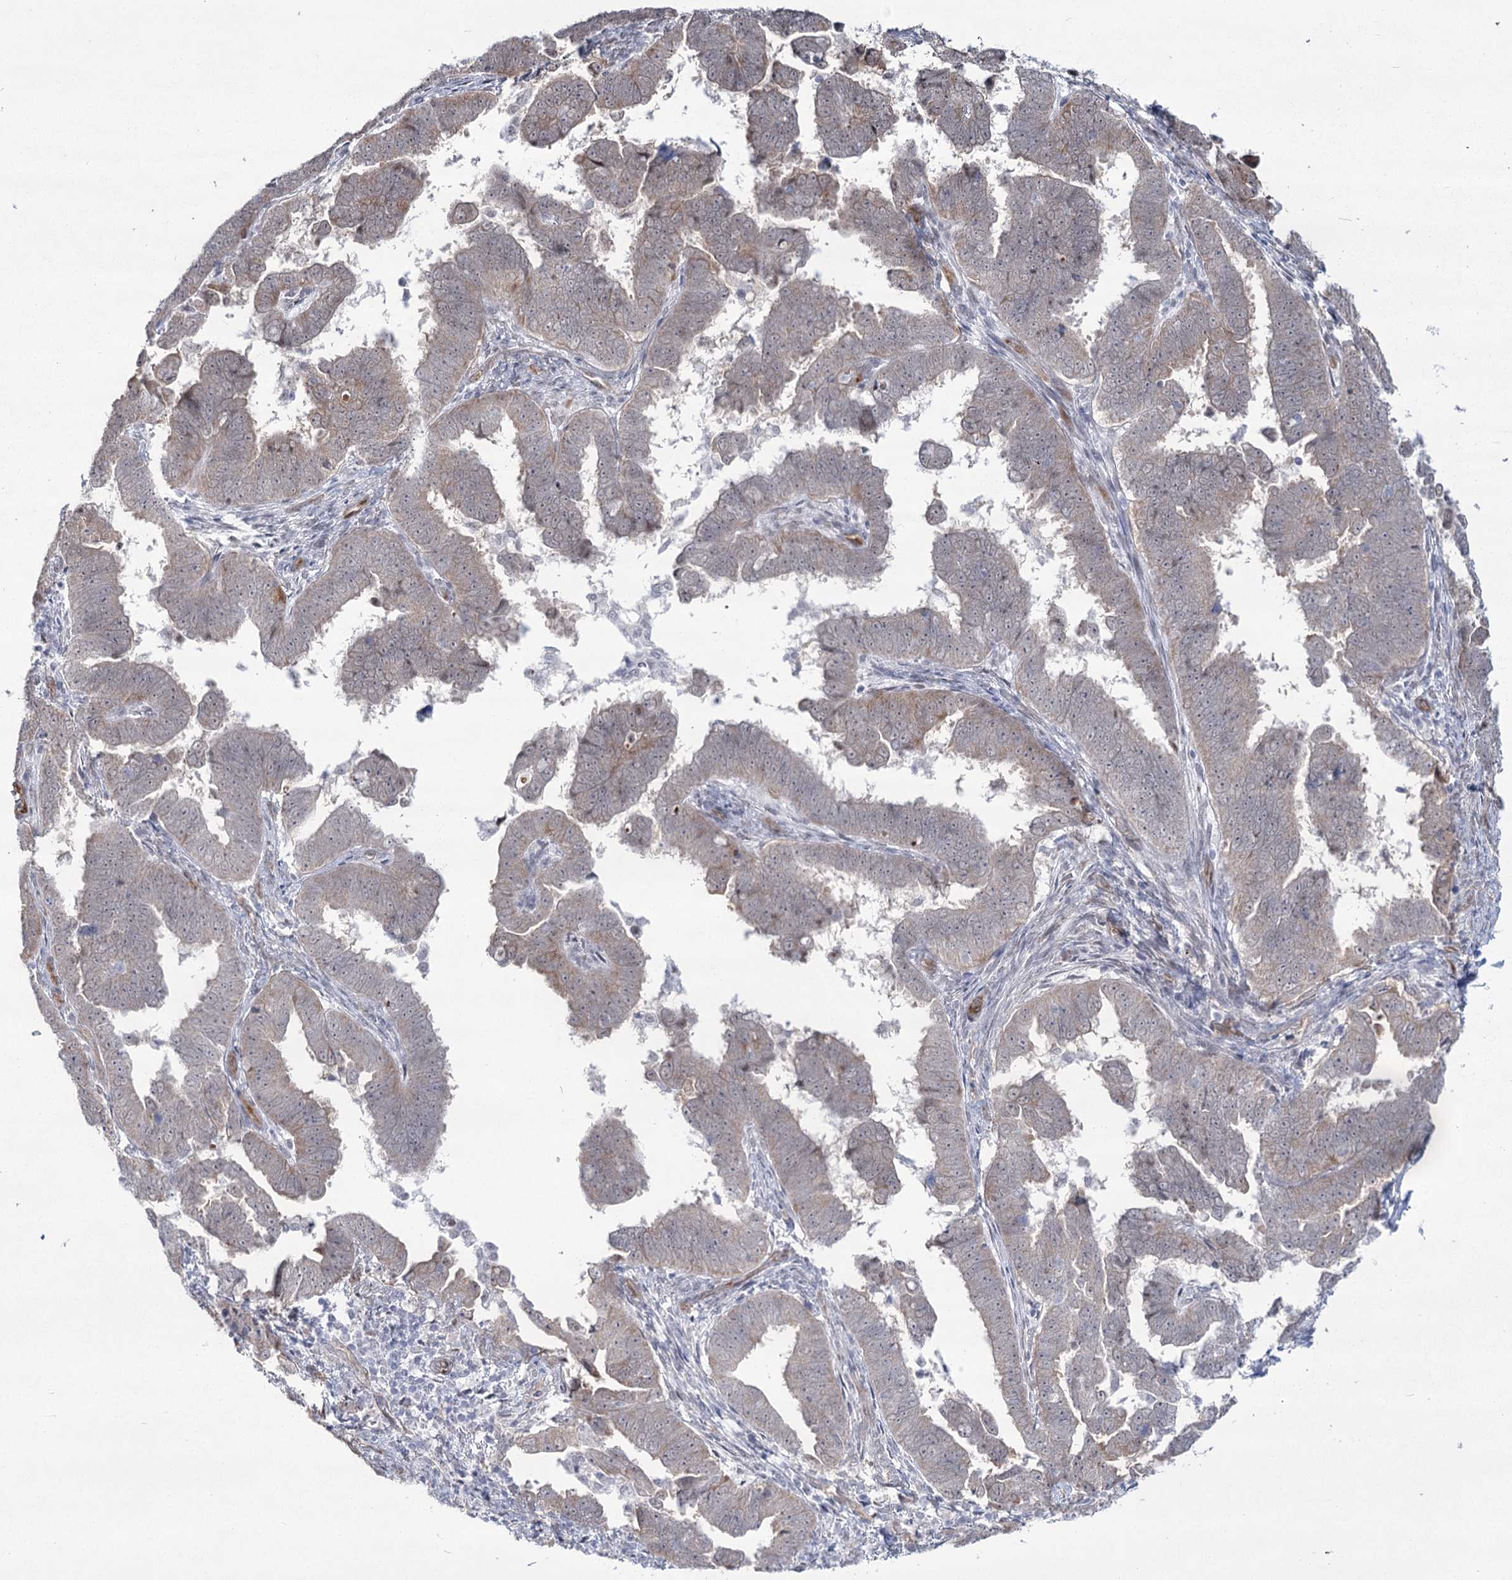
{"staining": {"intensity": "moderate", "quantity": "25%-75%", "location": "cytoplasmic/membranous,nuclear"}, "tissue": "endometrial cancer", "cell_type": "Tumor cells", "image_type": "cancer", "snomed": [{"axis": "morphology", "description": "Adenocarcinoma, NOS"}, {"axis": "topography", "description": "Endometrium"}], "caption": "Tumor cells reveal moderate cytoplasmic/membranous and nuclear positivity in approximately 25%-75% of cells in endometrial adenocarcinoma.", "gene": "YBX3", "patient": {"sex": "female", "age": 75}}